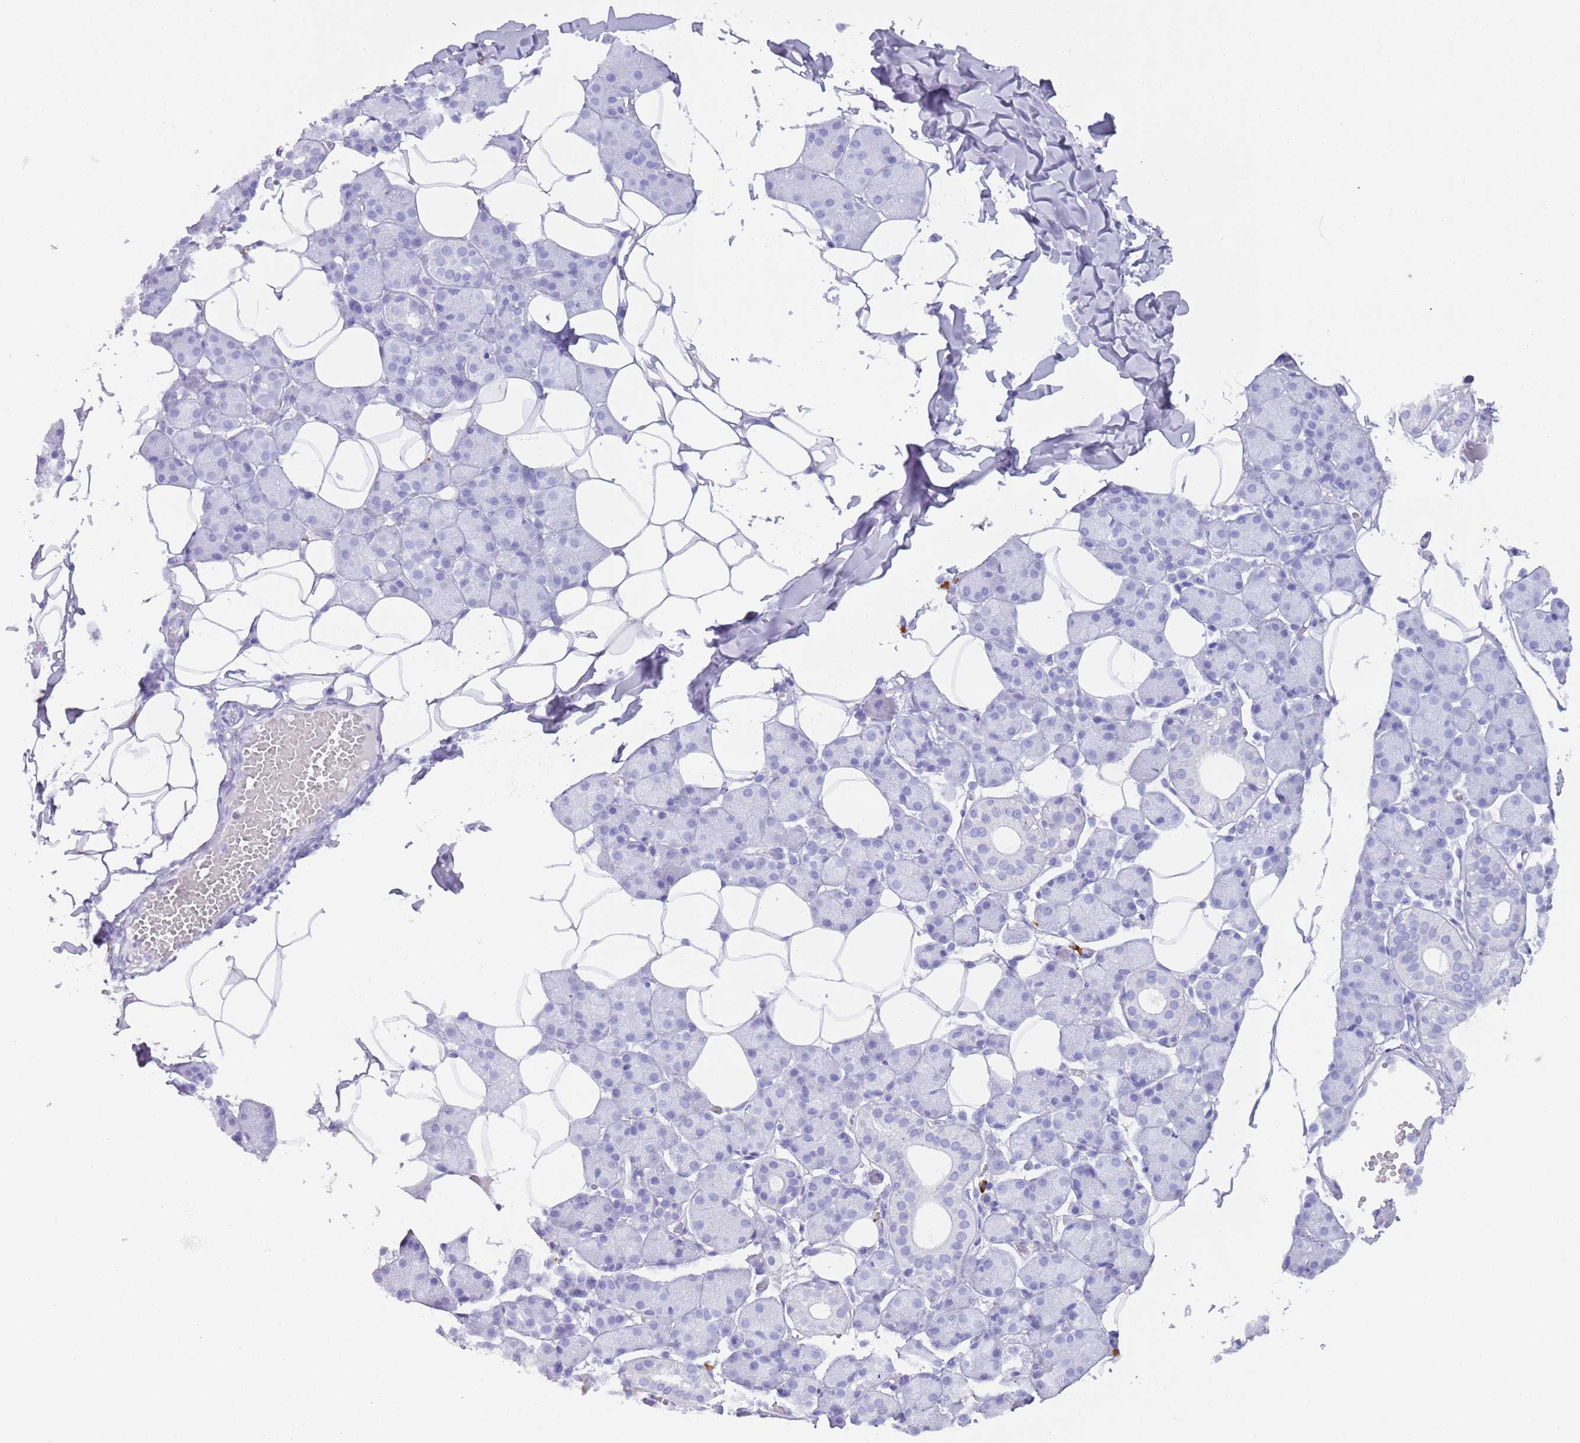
{"staining": {"intensity": "negative", "quantity": "none", "location": "none"}, "tissue": "salivary gland", "cell_type": "Glandular cells", "image_type": "normal", "snomed": [{"axis": "morphology", "description": "Normal tissue, NOS"}, {"axis": "topography", "description": "Salivary gland"}], "caption": "A histopathology image of salivary gland stained for a protein displays no brown staining in glandular cells.", "gene": "MYADML2", "patient": {"sex": "female", "age": 33}}